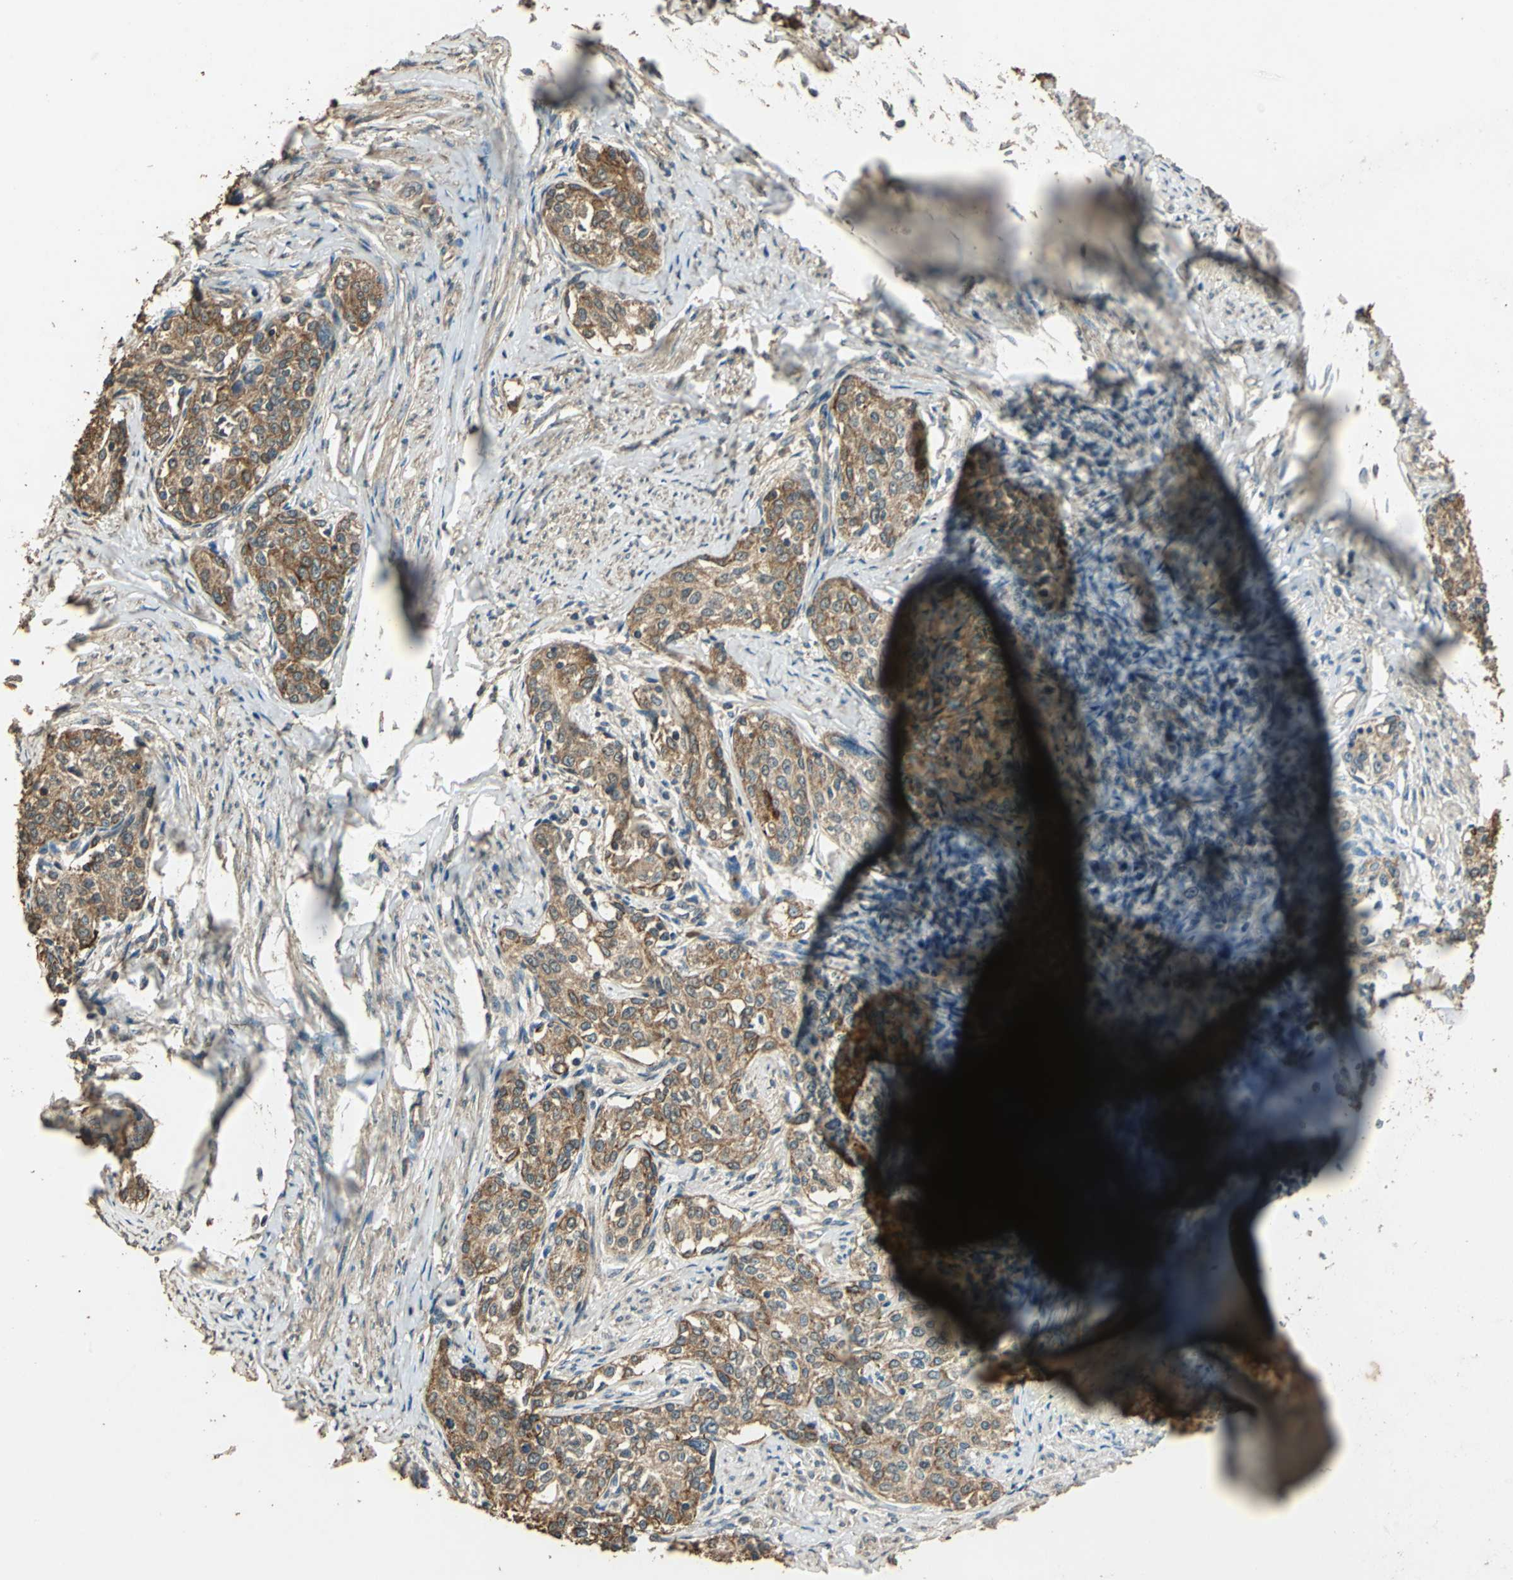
{"staining": {"intensity": "moderate", "quantity": ">75%", "location": "cytoplasmic/membranous"}, "tissue": "cervical cancer", "cell_type": "Tumor cells", "image_type": "cancer", "snomed": [{"axis": "morphology", "description": "Squamous cell carcinoma, NOS"}, {"axis": "morphology", "description": "Adenocarcinoma, NOS"}, {"axis": "topography", "description": "Cervix"}], "caption": "There is medium levels of moderate cytoplasmic/membranous positivity in tumor cells of cervical cancer, as demonstrated by immunohistochemical staining (brown color).", "gene": "TMPRSS4", "patient": {"sex": "female", "age": 52}}